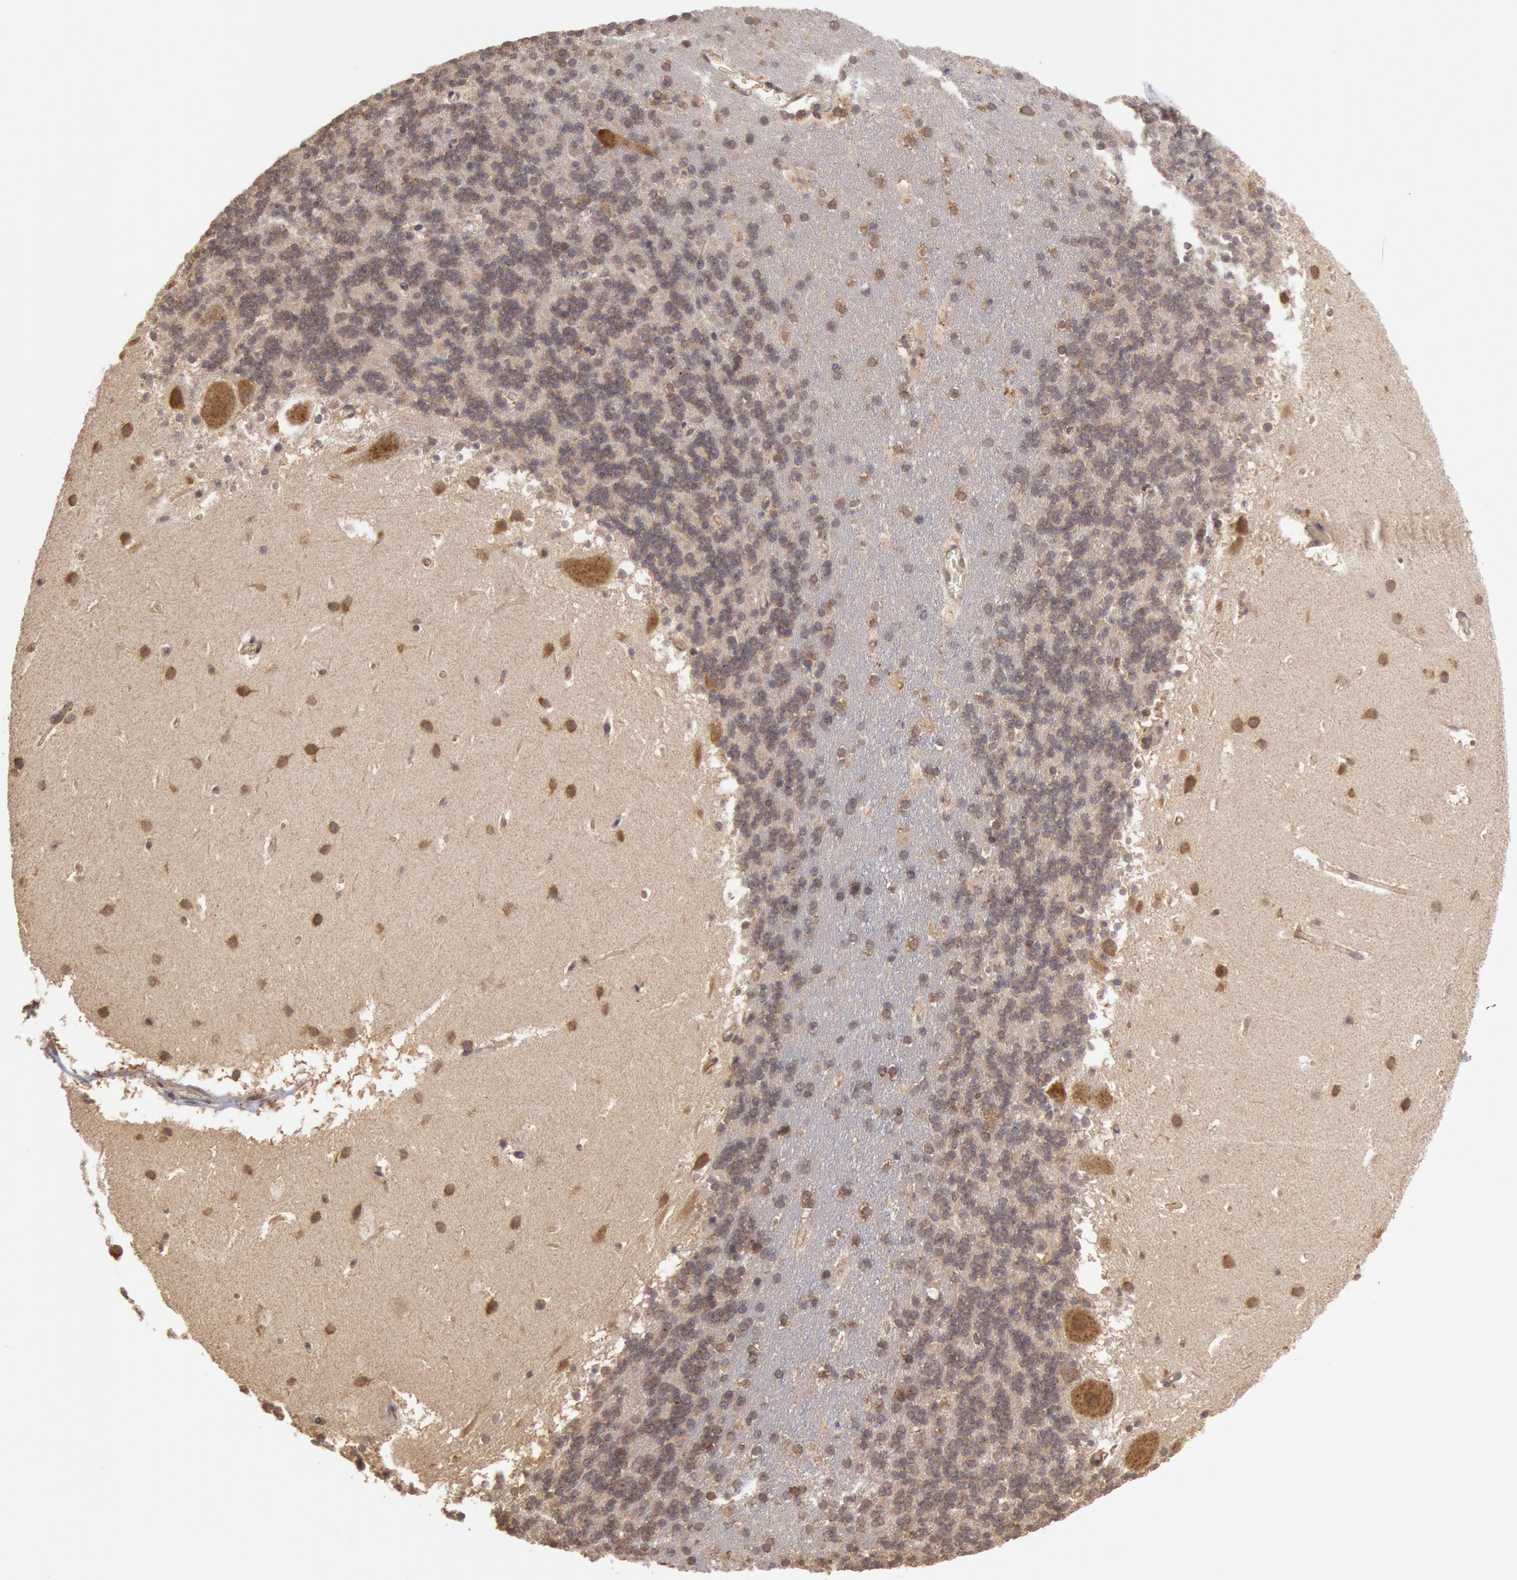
{"staining": {"intensity": "weak", "quantity": "25%-75%", "location": "cytoplasmic/membranous"}, "tissue": "cerebellum", "cell_type": "Cells in granular layer", "image_type": "normal", "snomed": [{"axis": "morphology", "description": "Normal tissue, NOS"}, {"axis": "topography", "description": "Cerebellum"}], "caption": "Immunohistochemical staining of unremarkable human cerebellum demonstrates low levels of weak cytoplasmic/membranous expression in about 25%-75% of cells in granular layer.", "gene": "USP14", "patient": {"sex": "male", "age": 45}}